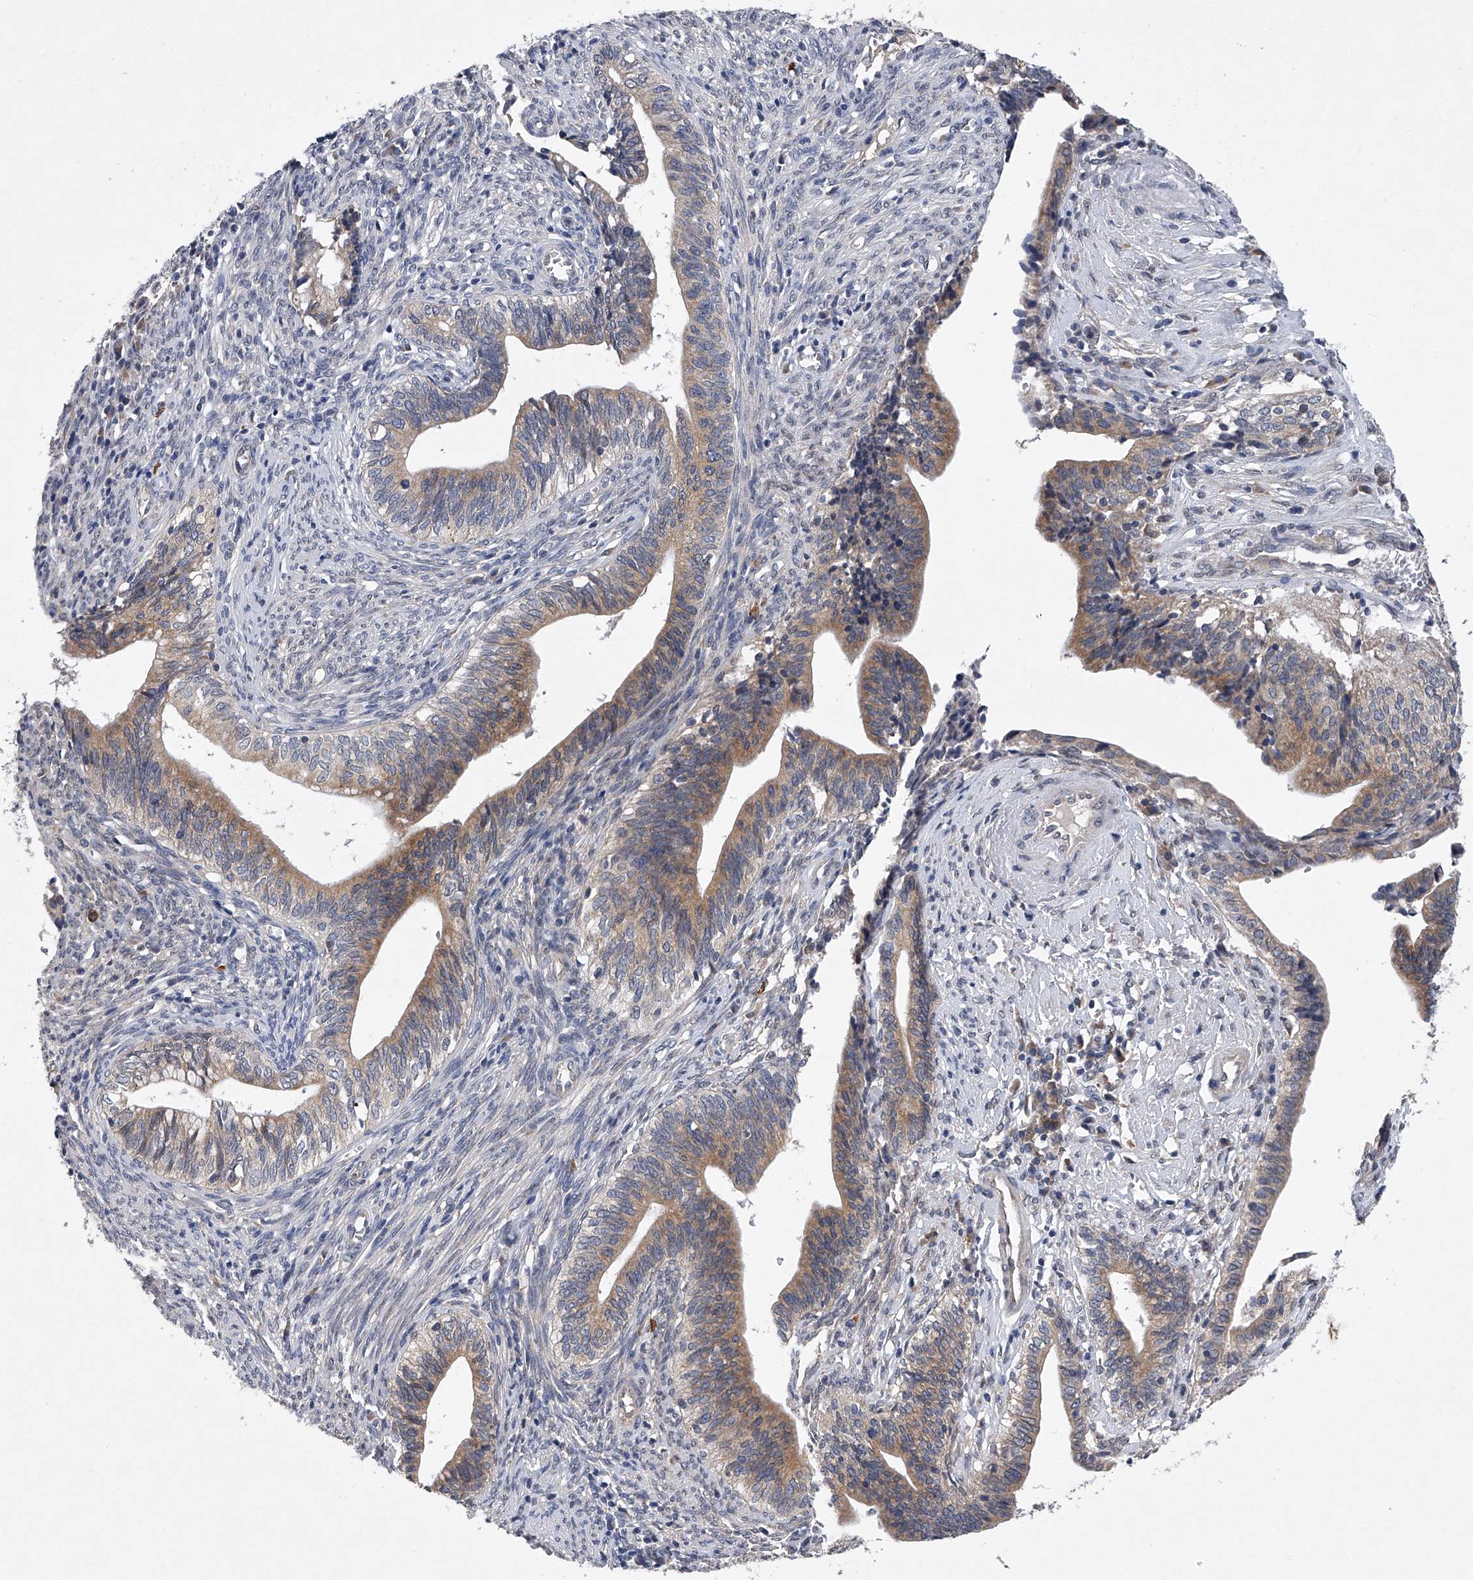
{"staining": {"intensity": "moderate", "quantity": "25%-75%", "location": "cytoplasmic/membranous"}, "tissue": "cervical cancer", "cell_type": "Tumor cells", "image_type": "cancer", "snomed": [{"axis": "morphology", "description": "Adenocarcinoma, NOS"}, {"axis": "topography", "description": "Cervix"}], "caption": "An immunohistochemistry (IHC) image of neoplastic tissue is shown. Protein staining in brown shows moderate cytoplasmic/membranous positivity in adenocarcinoma (cervical) within tumor cells. Nuclei are stained in blue.", "gene": "RNF5", "patient": {"sex": "female", "age": 44}}